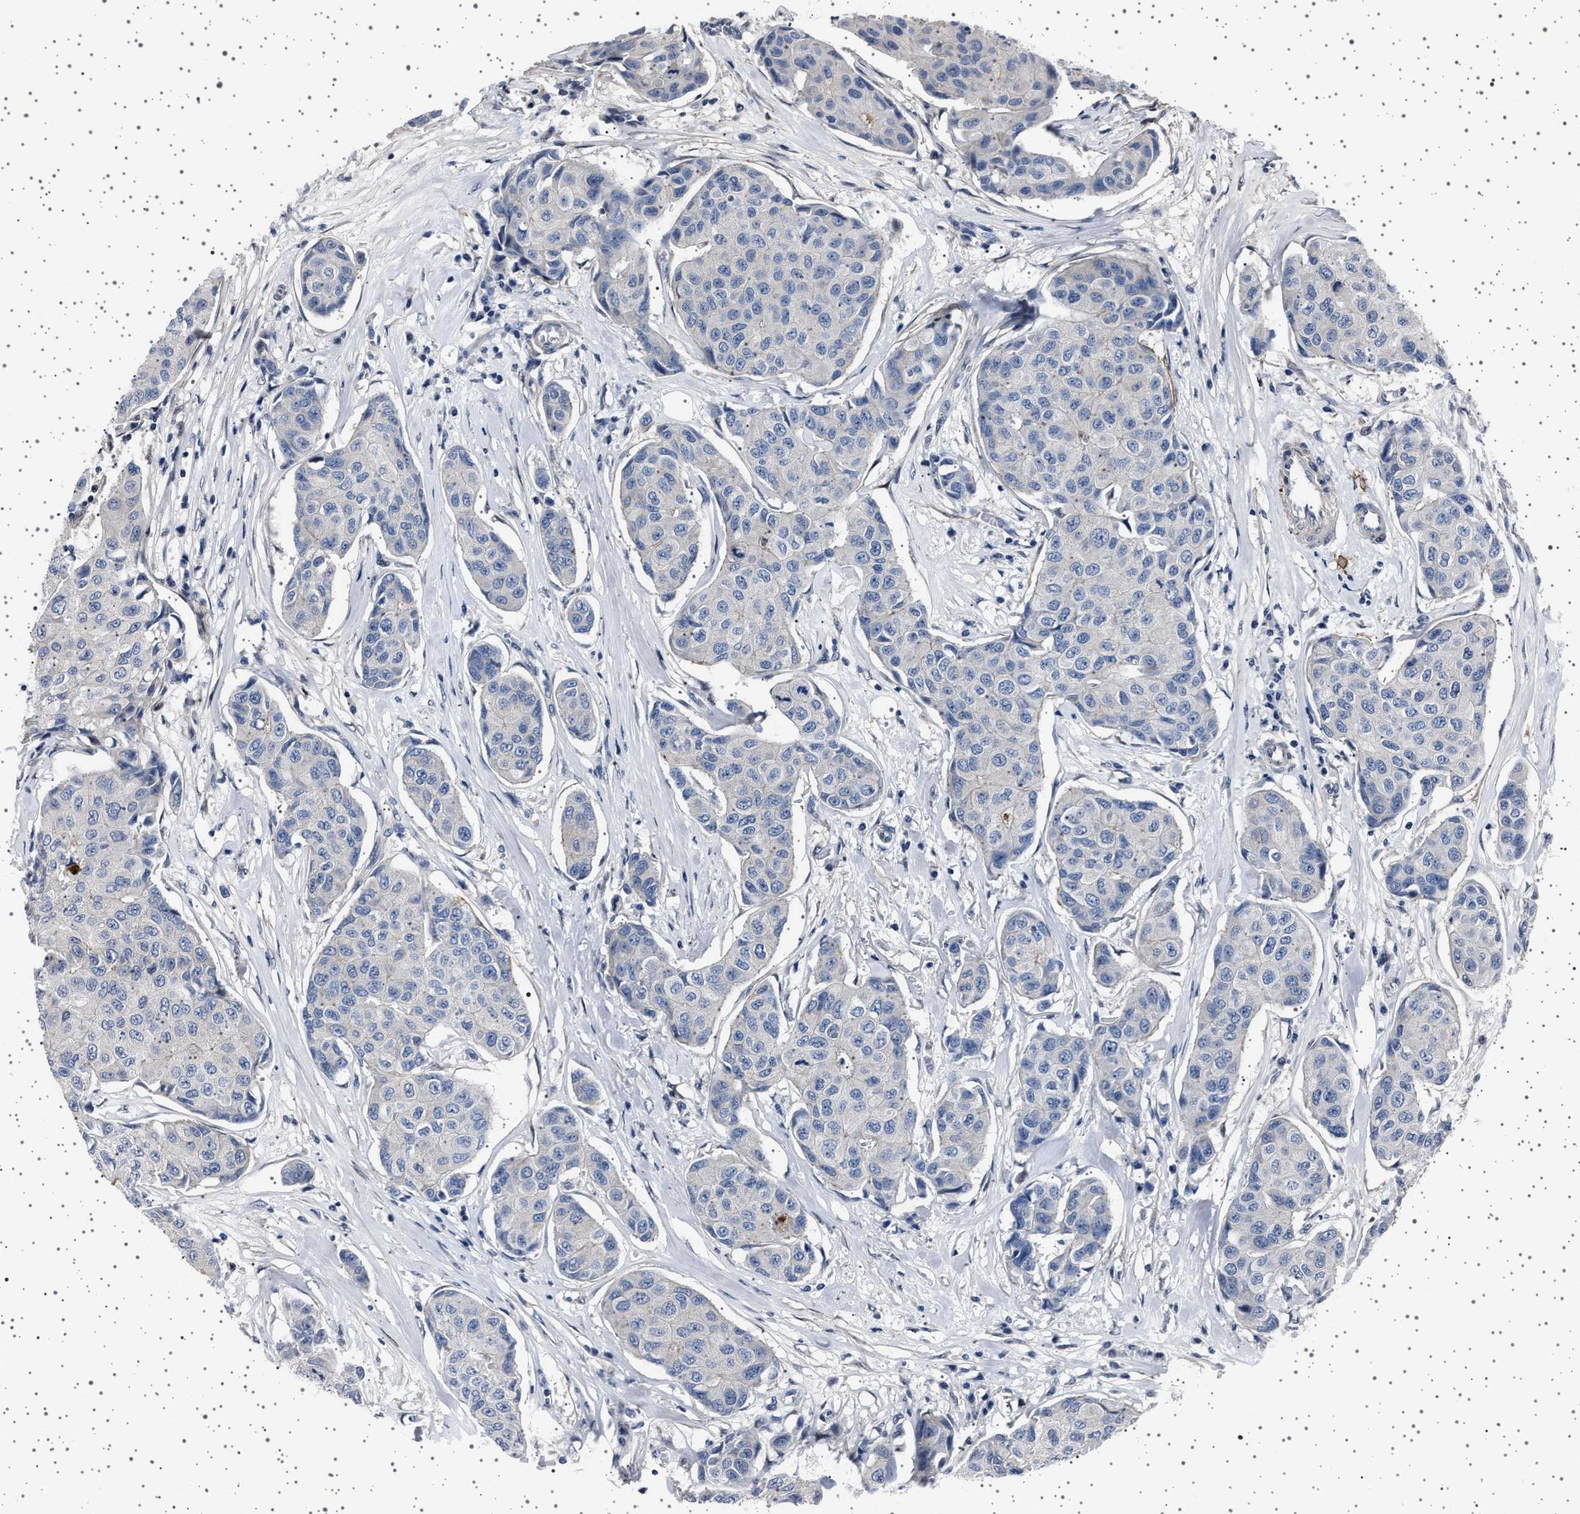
{"staining": {"intensity": "negative", "quantity": "none", "location": "none"}, "tissue": "breast cancer", "cell_type": "Tumor cells", "image_type": "cancer", "snomed": [{"axis": "morphology", "description": "Duct carcinoma"}, {"axis": "topography", "description": "Breast"}], "caption": "Histopathology image shows no significant protein positivity in tumor cells of breast cancer (intraductal carcinoma).", "gene": "PAK5", "patient": {"sex": "female", "age": 80}}